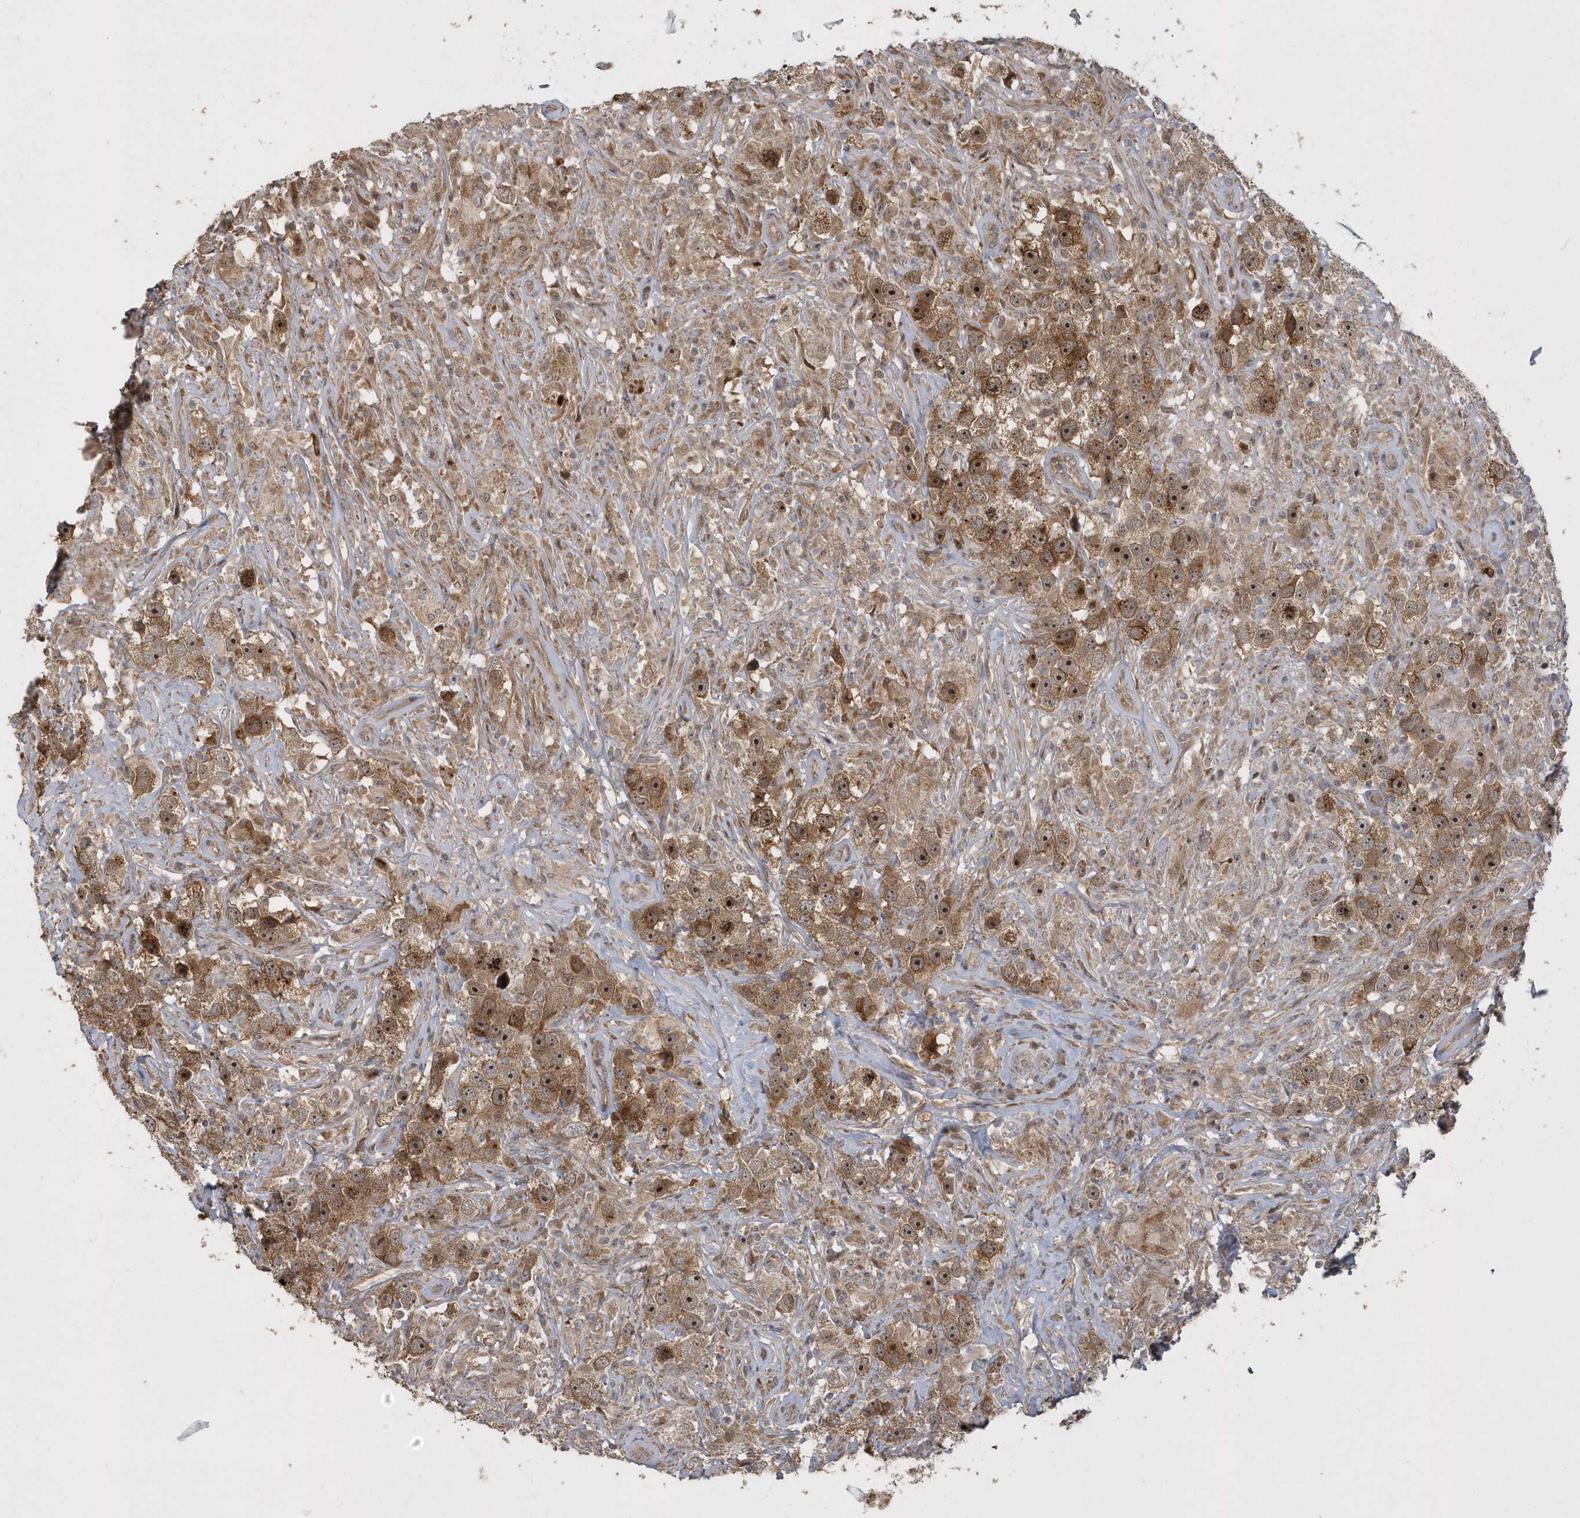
{"staining": {"intensity": "strong", "quantity": ">75%", "location": "cytoplasmic/membranous,nuclear"}, "tissue": "testis cancer", "cell_type": "Tumor cells", "image_type": "cancer", "snomed": [{"axis": "morphology", "description": "Seminoma, NOS"}, {"axis": "topography", "description": "Testis"}], "caption": "Protein expression analysis of testis seminoma shows strong cytoplasmic/membranous and nuclear positivity in approximately >75% of tumor cells.", "gene": "TRAIP", "patient": {"sex": "male", "age": 49}}